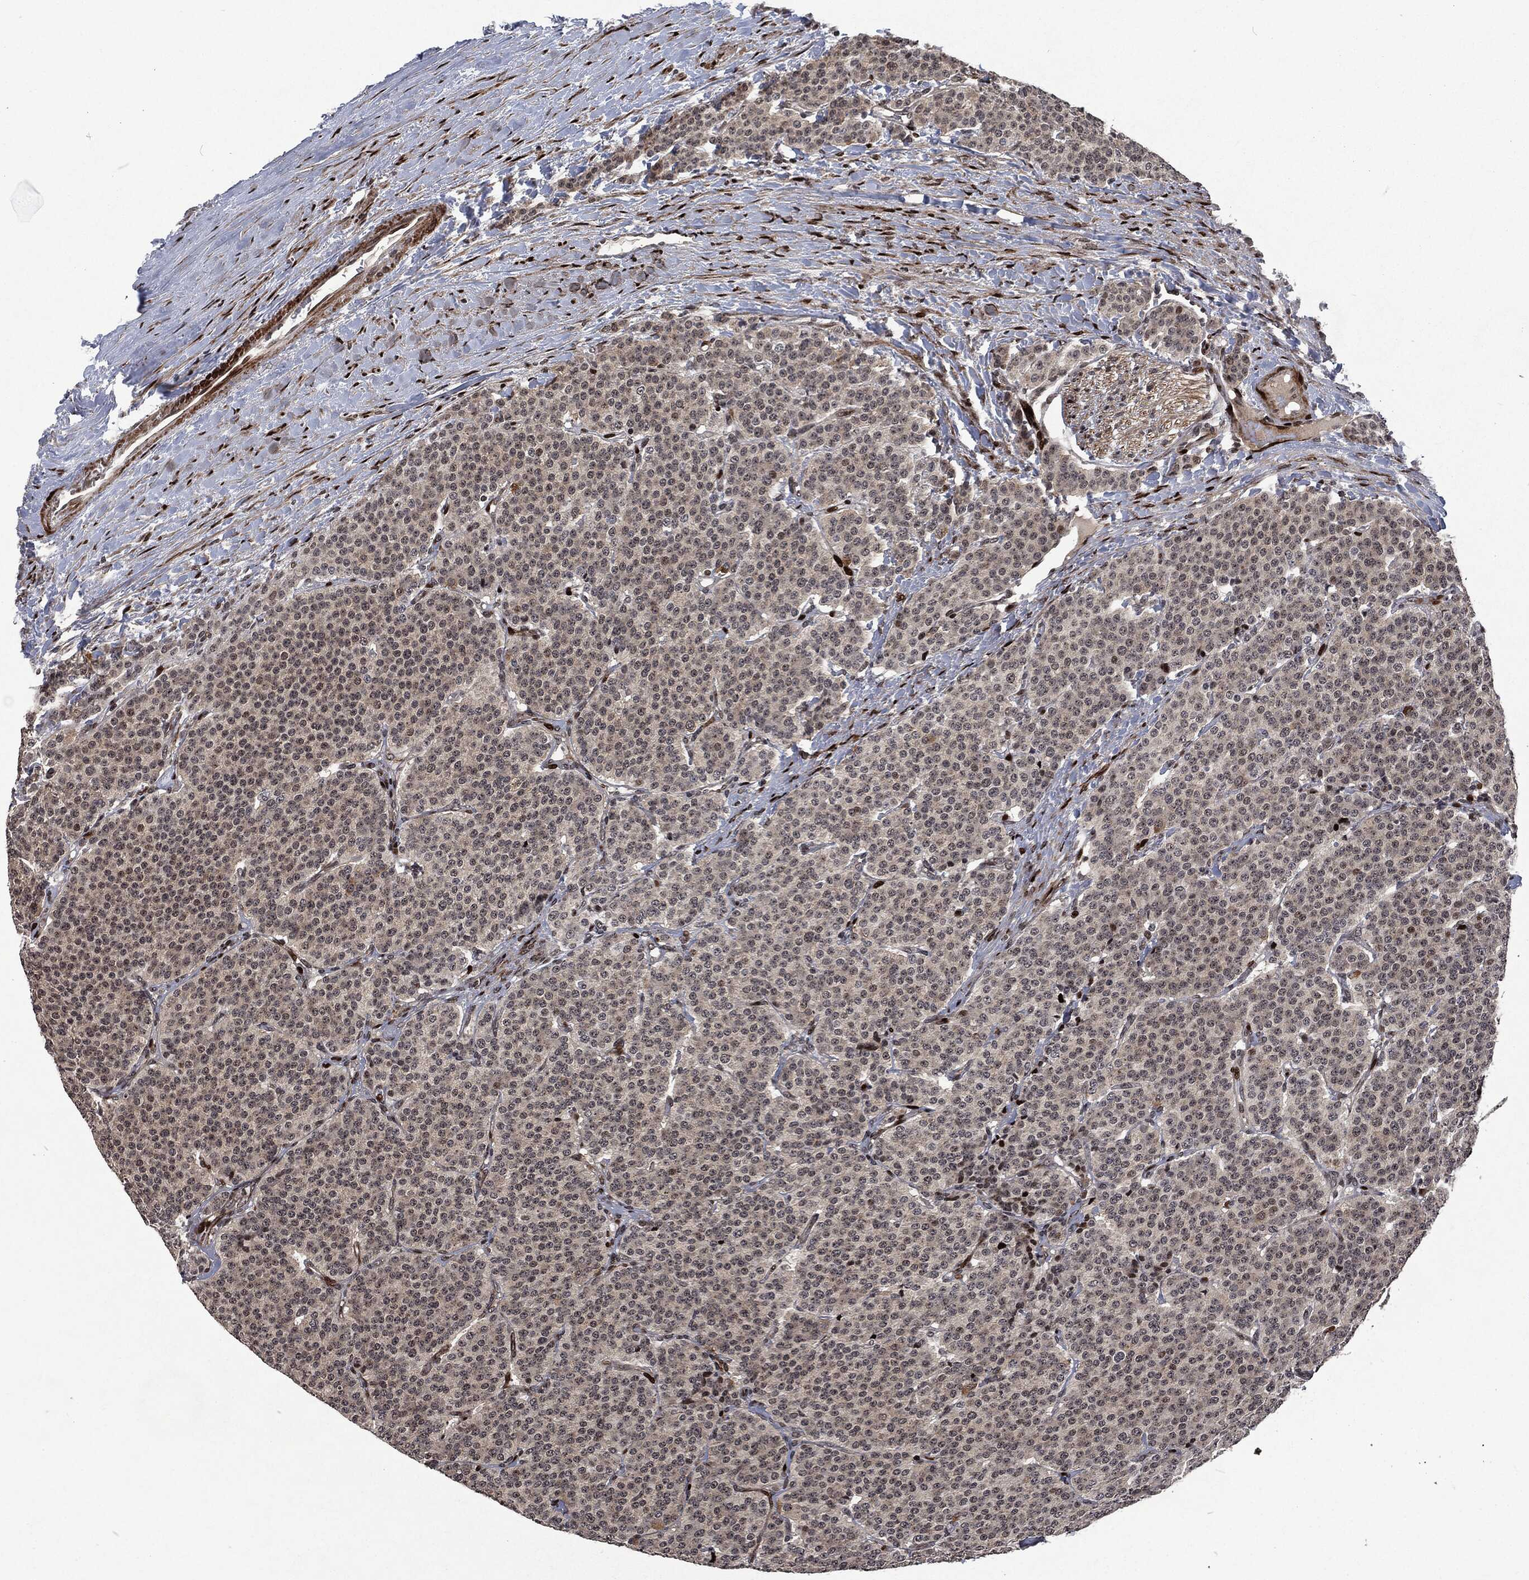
{"staining": {"intensity": "negative", "quantity": "none", "location": "none"}, "tissue": "carcinoid", "cell_type": "Tumor cells", "image_type": "cancer", "snomed": [{"axis": "morphology", "description": "Carcinoid, malignant, NOS"}, {"axis": "topography", "description": "Small intestine"}], "caption": "Immunohistochemistry photomicrograph of neoplastic tissue: human carcinoid (malignant) stained with DAB demonstrates no significant protein expression in tumor cells.", "gene": "EGFR", "patient": {"sex": "female", "age": 58}}